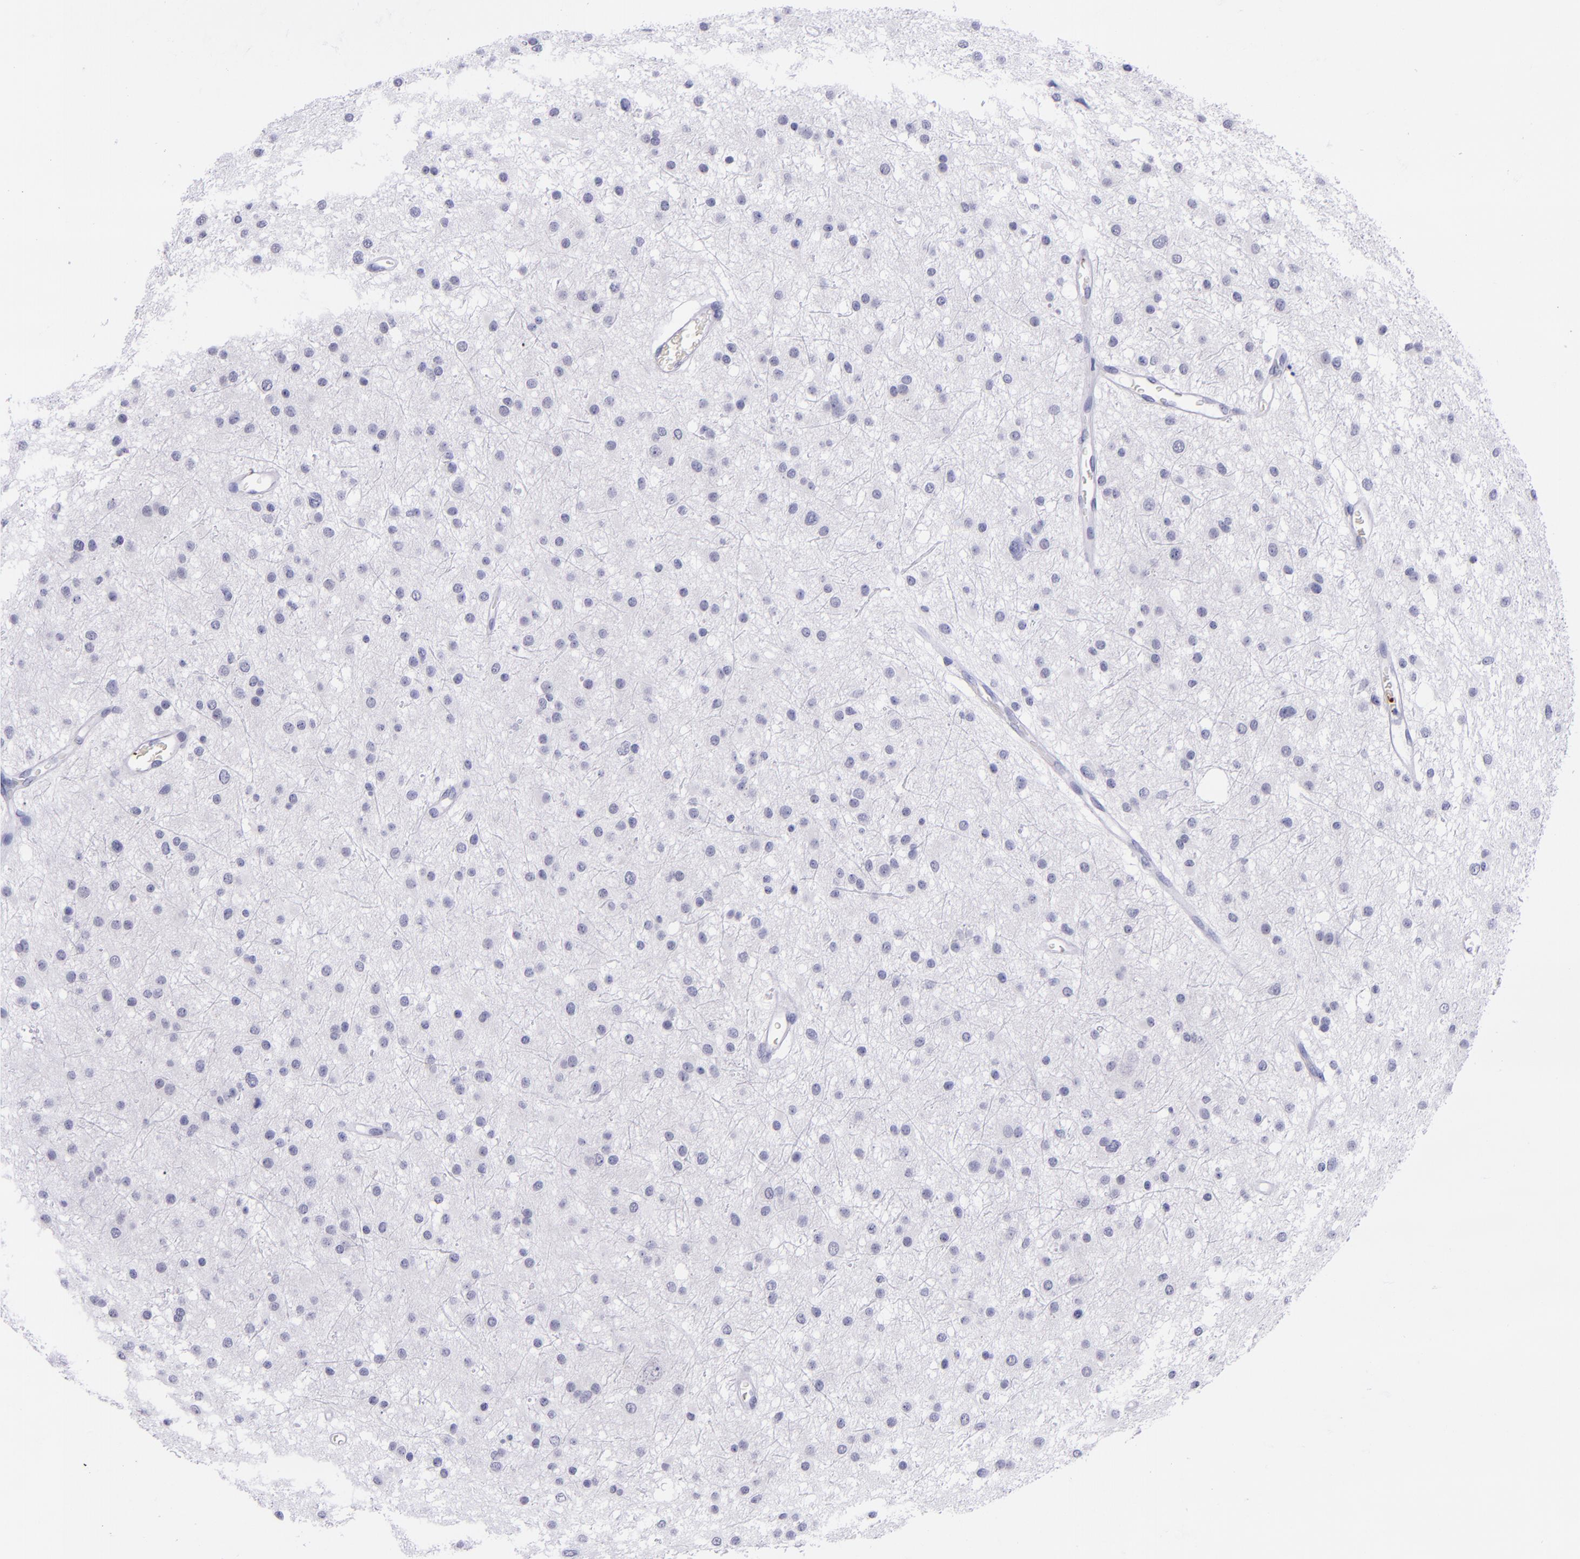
{"staining": {"intensity": "negative", "quantity": "none", "location": "none"}, "tissue": "glioma", "cell_type": "Tumor cells", "image_type": "cancer", "snomed": [{"axis": "morphology", "description": "Glioma, malignant, Low grade"}, {"axis": "topography", "description": "Brain"}], "caption": "Human low-grade glioma (malignant) stained for a protein using IHC shows no staining in tumor cells.", "gene": "SELE", "patient": {"sex": "female", "age": 36}}